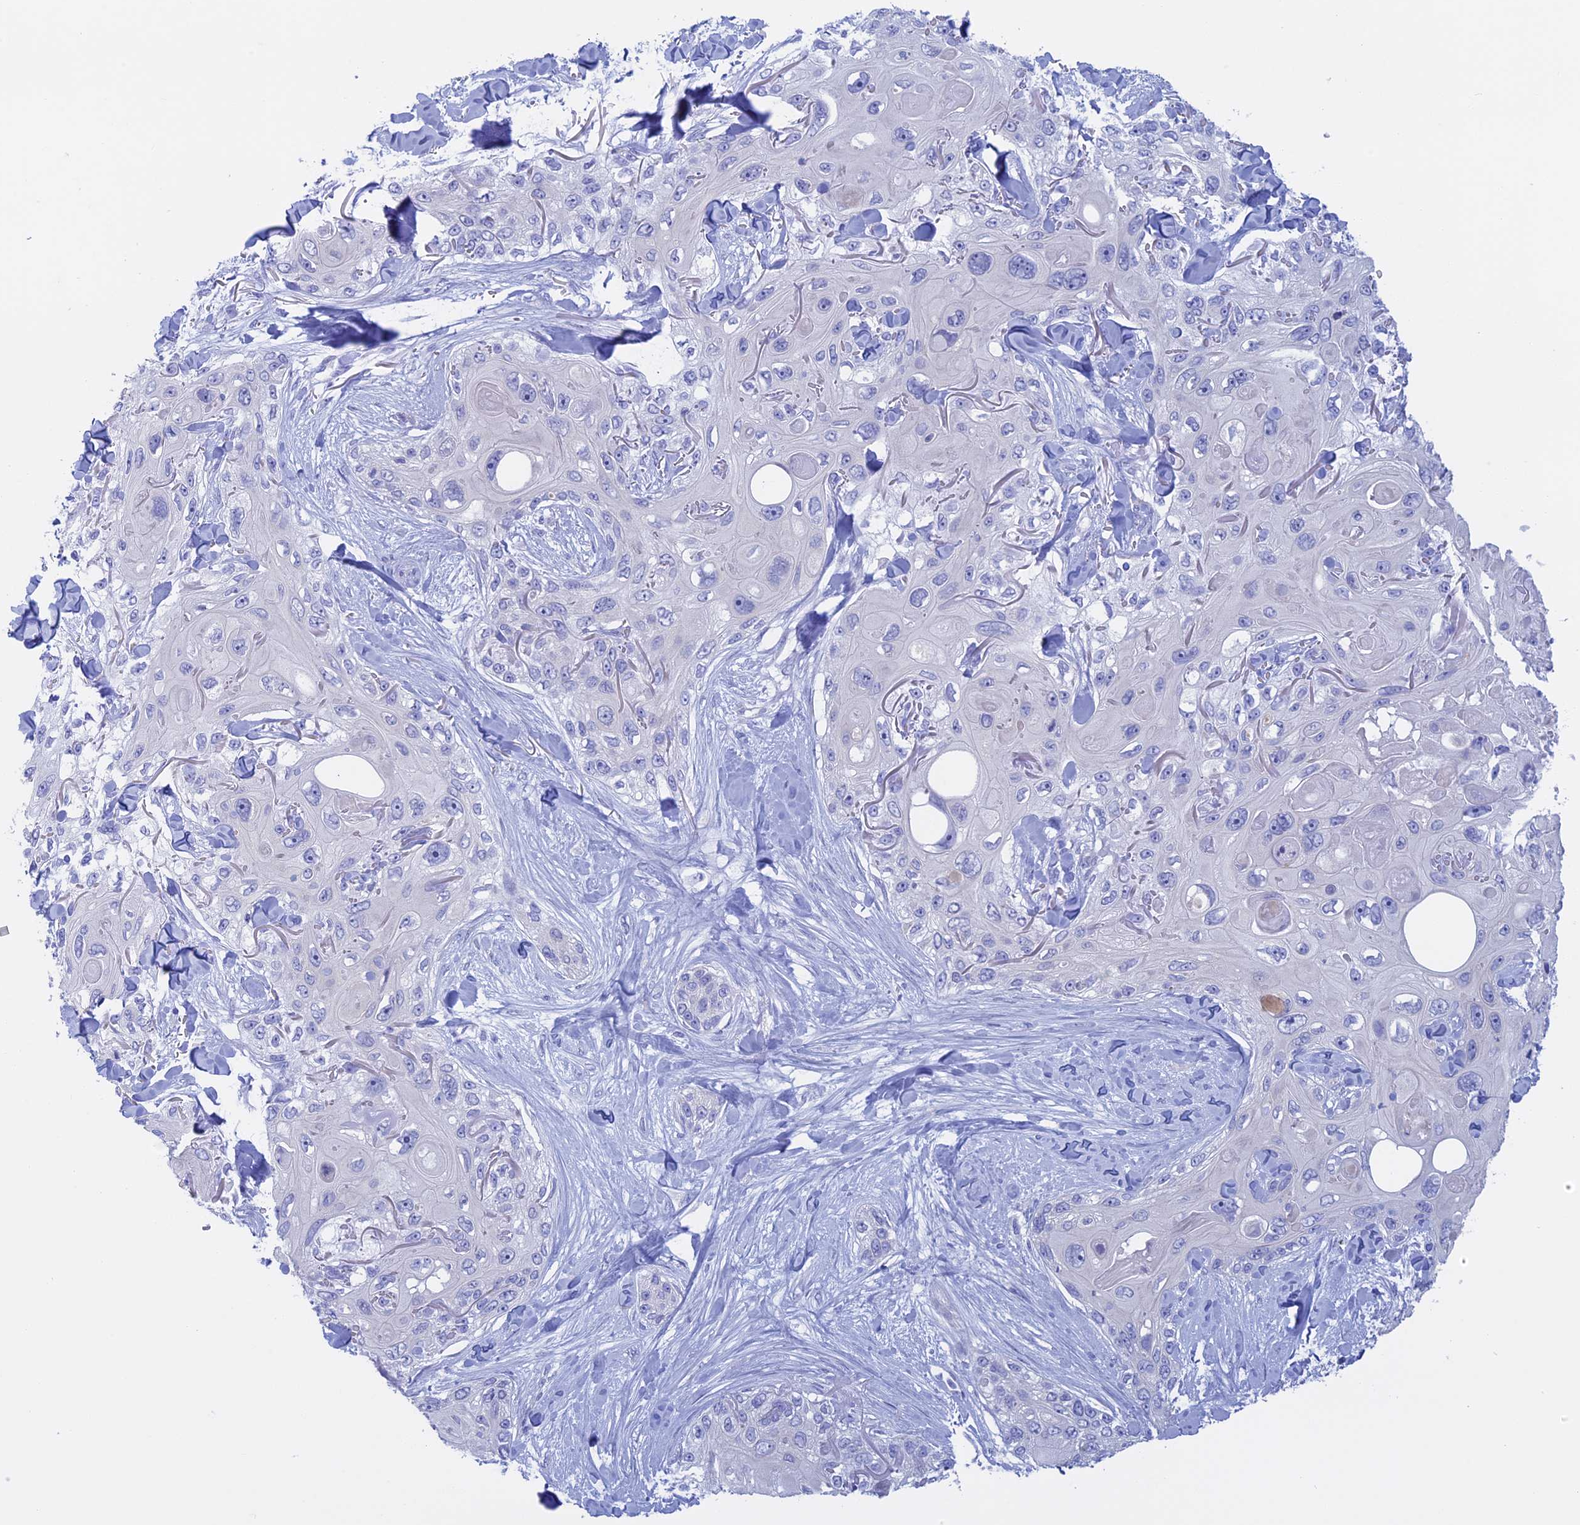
{"staining": {"intensity": "negative", "quantity": "none", "location": "none"}, "tissue": "skin cancer", "cell_type": "Tumor cells", "image_type": "cancer", "snomed": [{"axis": "morphology", "description": "Normal tissue, NOS"}, {"axis": "morphology", "description": "Squamous cell carcinoma, NOS"}, {"axis": "topography", "description": "Skin"}], "caption": "Squamous cell carcinoma (skin) was stained to show a protein in brown. There is no significant staining in tumor cells.", "gene": "BTBD19", "patient": {"sex": "male", "age": 72}}